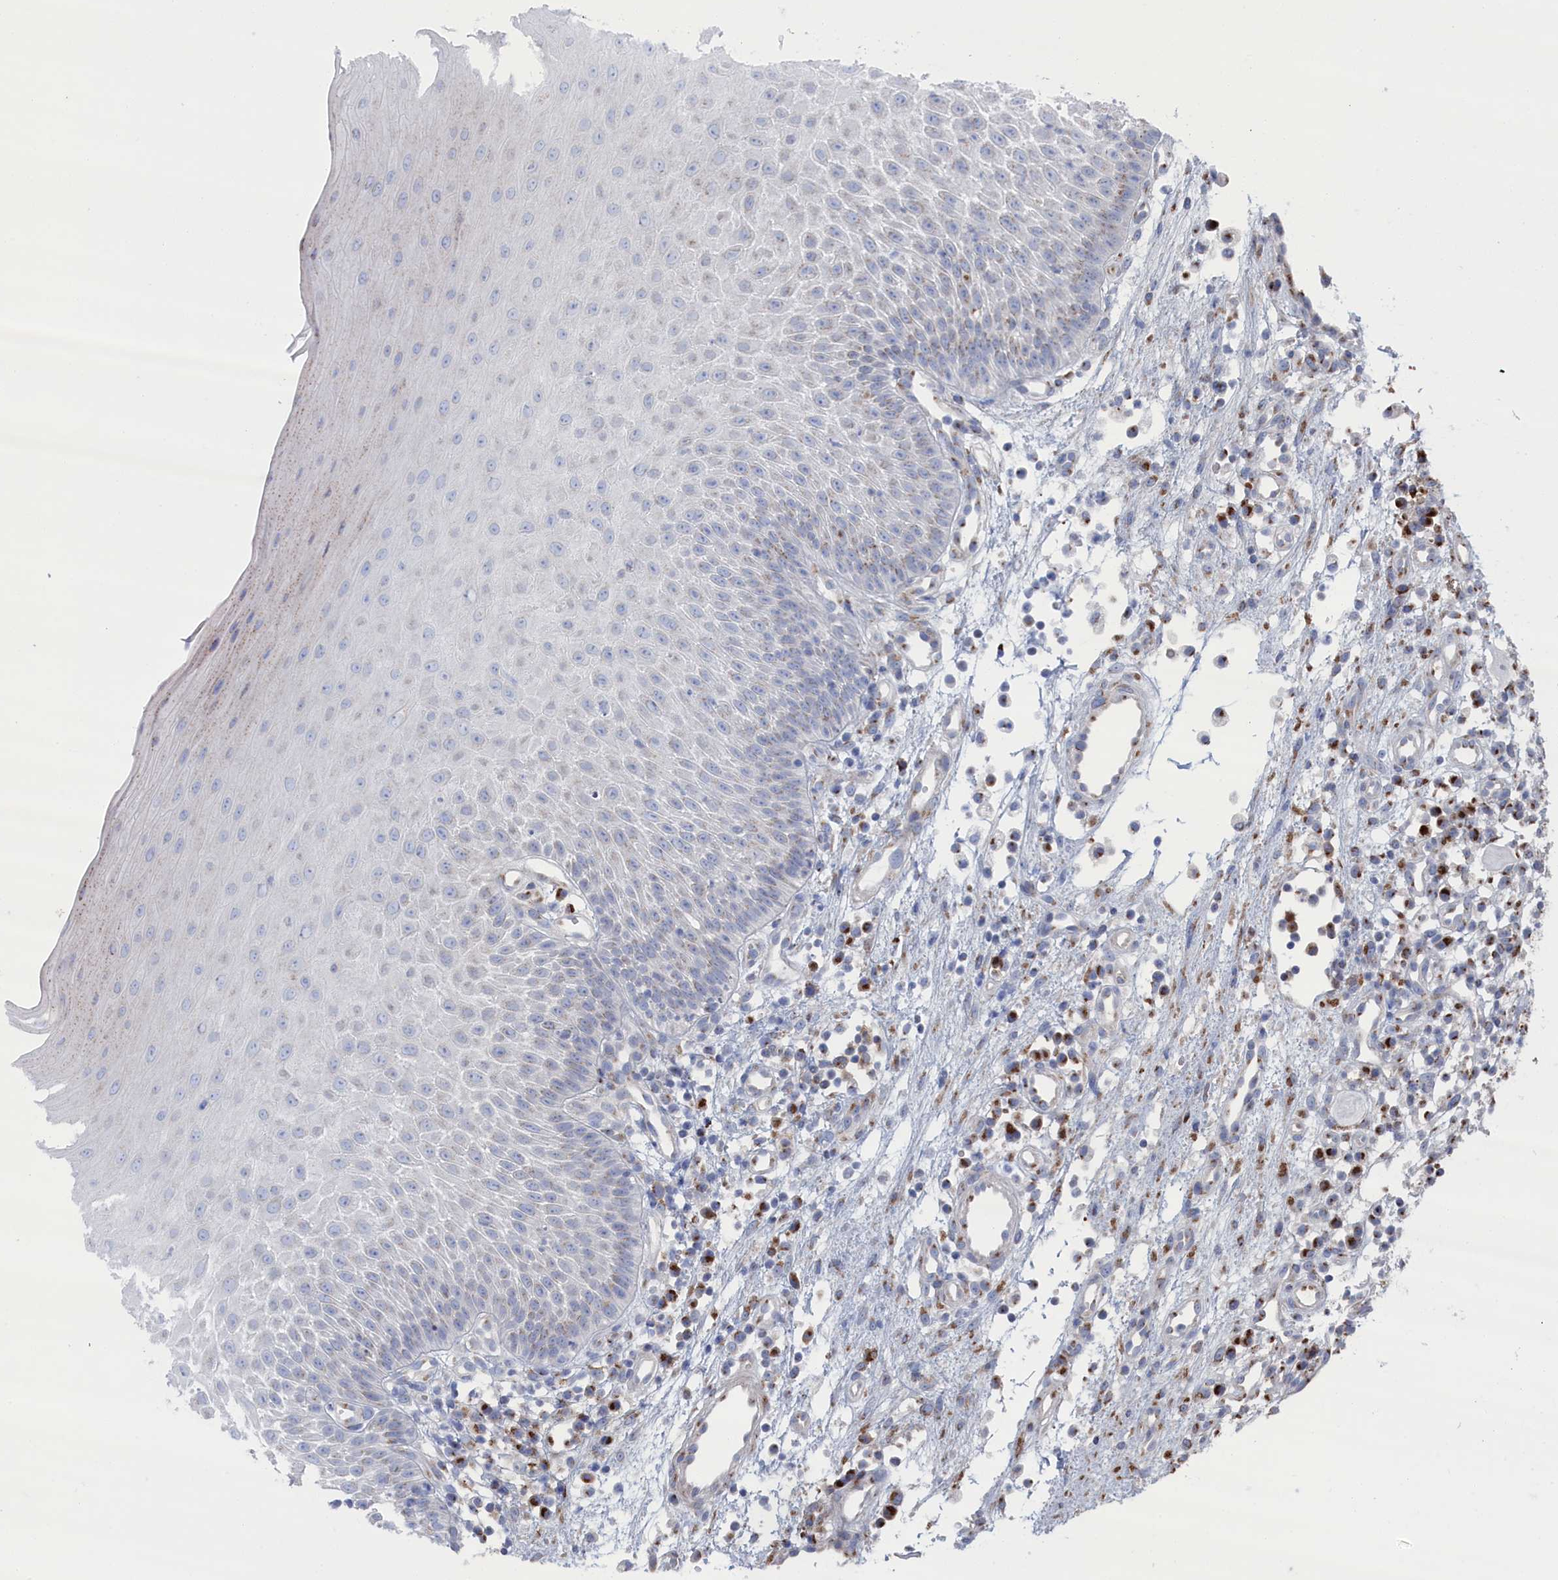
{"staining": {"intensity": "moderate", "quantity": "<25%", "location": "cytoplasmic/membranous"}, "tissue": "oral mucosa", "cell_type": "Squamous epithelial cells", "image_type": "normal", "snomed": [{"axis": "morphology", "description": "Normal tissue, NOS"}, {"axis": "topography", "description": "Oral tissue"}], "caption": "An immunohistochemistry image of benign tissue is shown. Protein staining in brown shows moderate cytoplasmic/membranous positivity in oral mucosa within squamous epithelial cells.", "gene": "IRX1", "patient": {"sex": "female", "age": 13}}